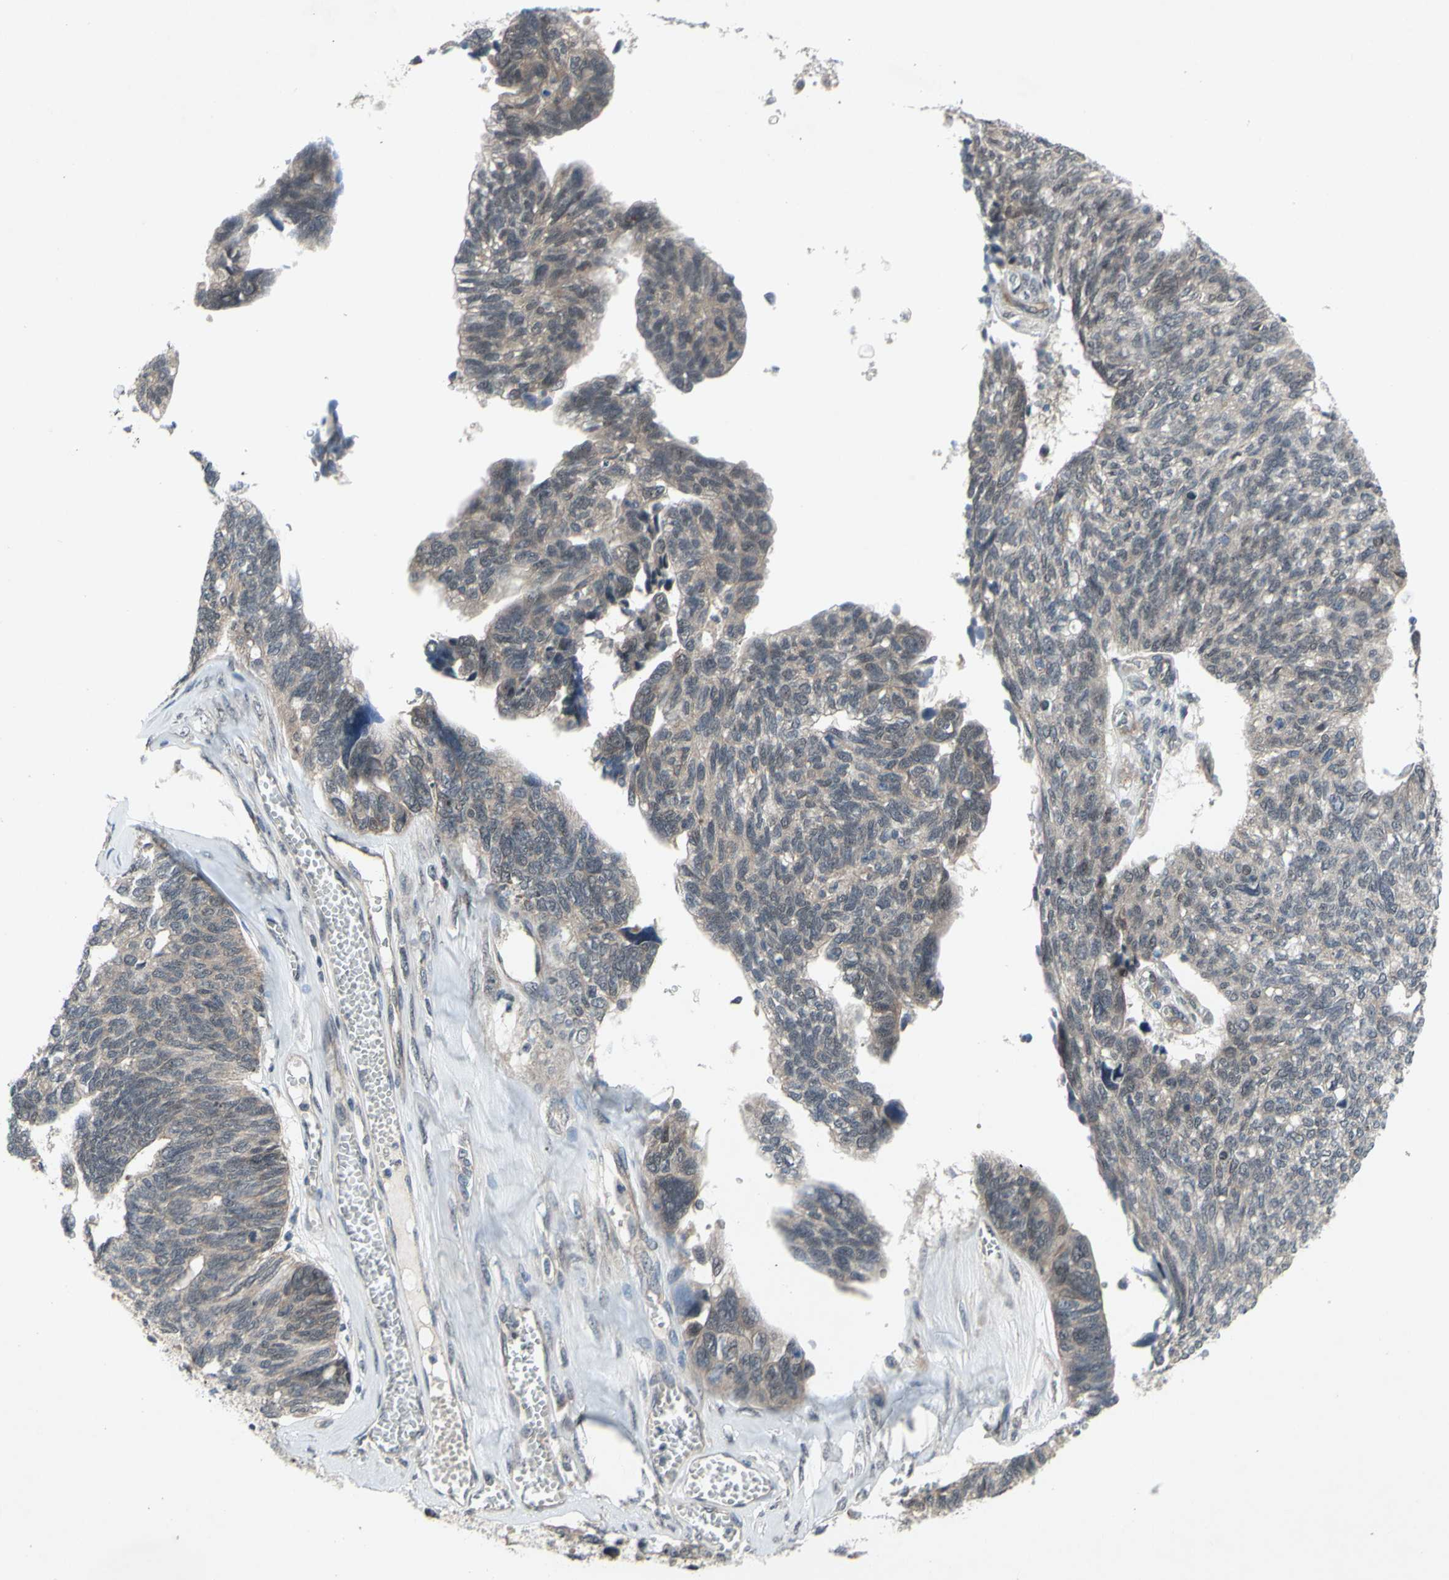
{"staining": {"intensity": "negative", "quantity": "none", "location": "none"}, "tissue": "ovarian cancer", "cell_type": "Tumor cells", "image_type": "cancer", "snomed": [{"axis": "morphology", "description": "Cystadenocarcinoma, serous, NOS"}, {"axis": "topography", "description": "Ovary"}], "caption": "This is an immunohistochemistry (IHC) micrograph of human ovarian cancer (serous cystadenocarcinoma). There is no expression in tumor cells.", "gene": "TRDMT1", "patient": {"sex": "female", "age": 79}}